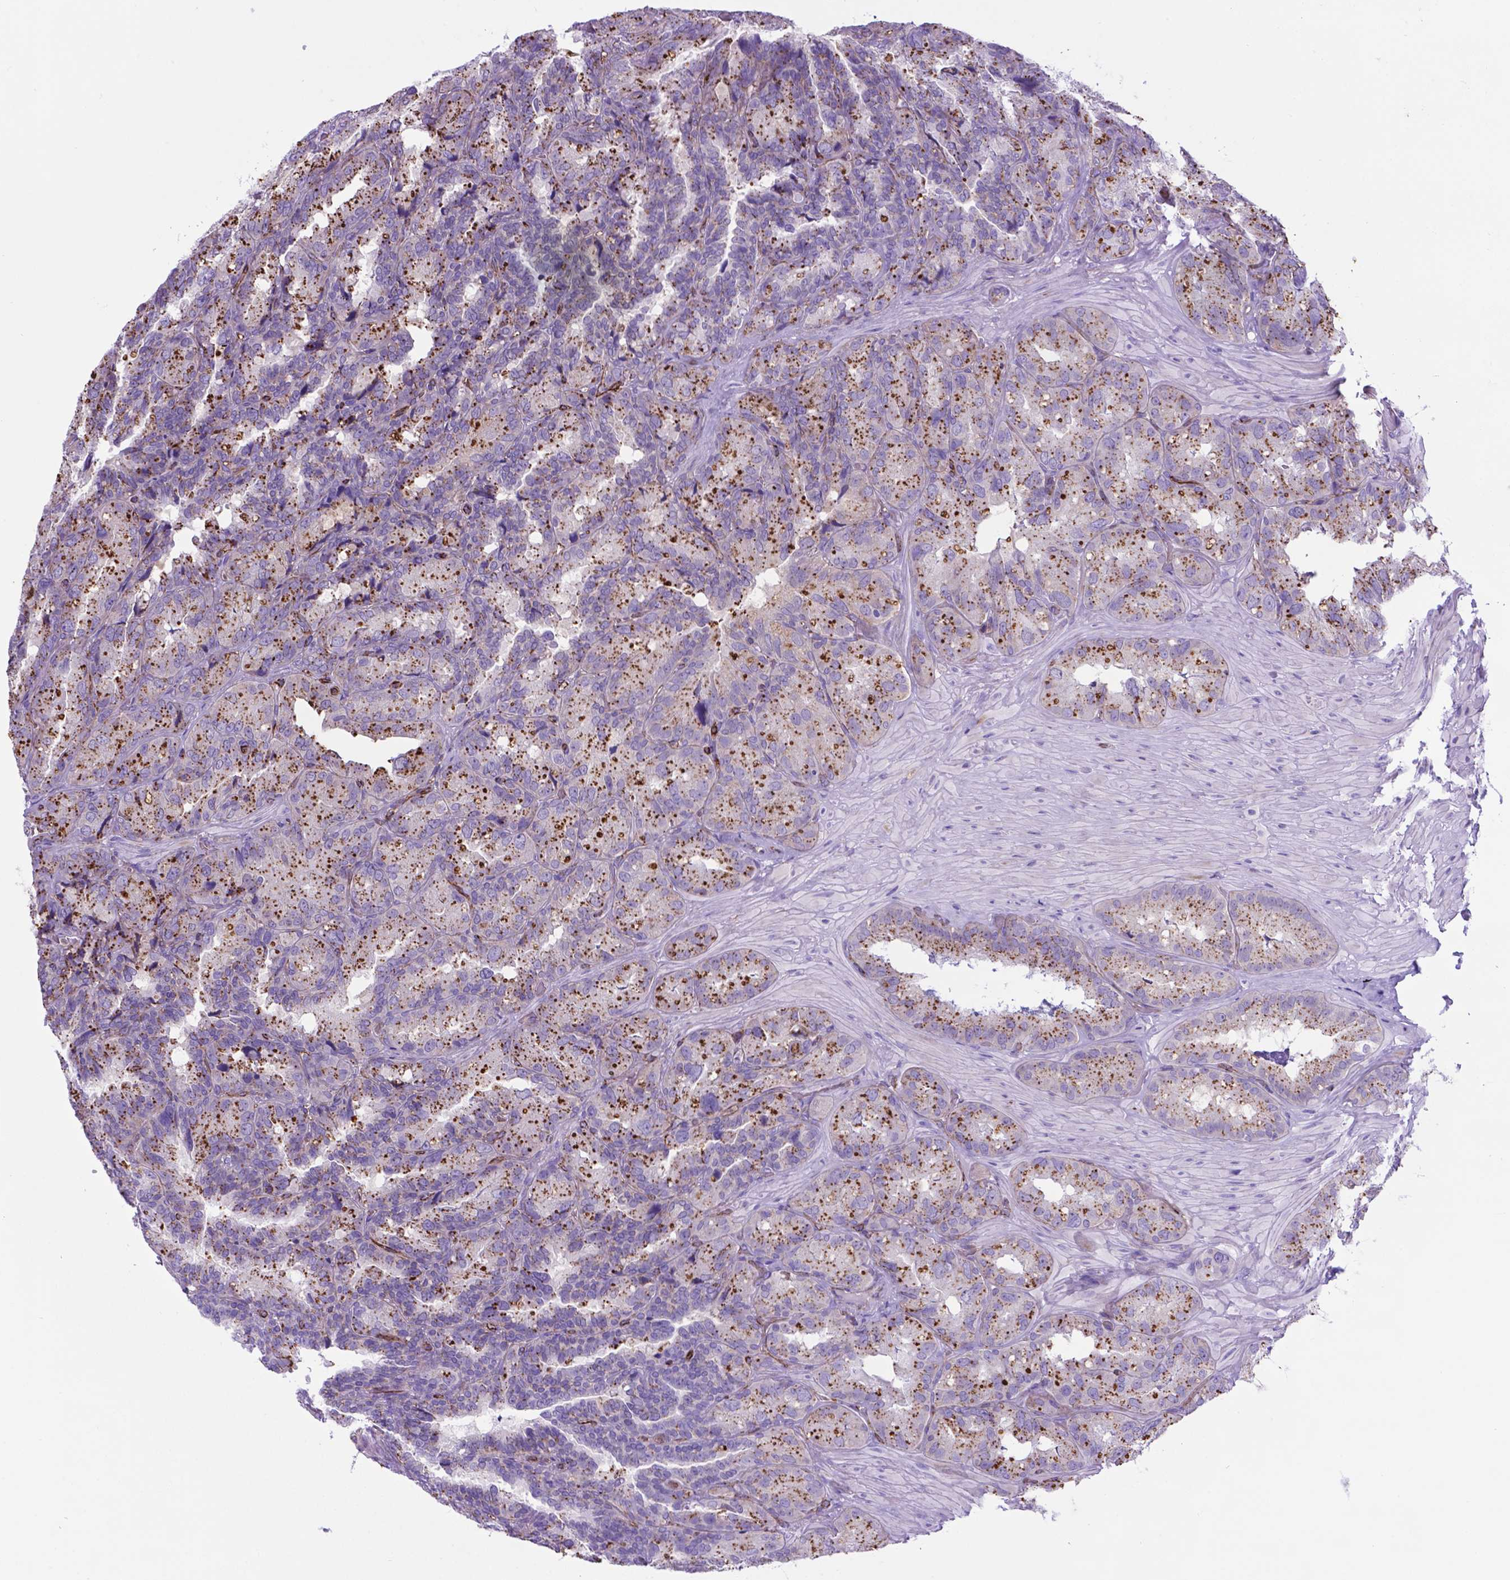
{"staining": {"intensity": "strong", "quantity": "25%-75%", "location": "cytoplasmic/membranous"}, "tissue": "seminal vesicle", "cell_type": "Glandular cells", "image_type": "normal", "snomed": [{"axis": "morphology", "description": "Normal tissue, NOS"}, {"axis": "topography", "description": "Seminal veicle"}], "caption": "High-magnification brightfield microscopy of unremarkable seminal vesicle stained with DAB (3,3'-diaminobenzidine) (brown) and counterstained with hematoxylin (blue). glandular cells exhibit strong cytoplasmic/membranous expression is appreciated in approximately25%-75% of cells. Nuclei are stained in blue.", "gene": "LZTR1", "patient": {"sex": "male", "age": 60}}